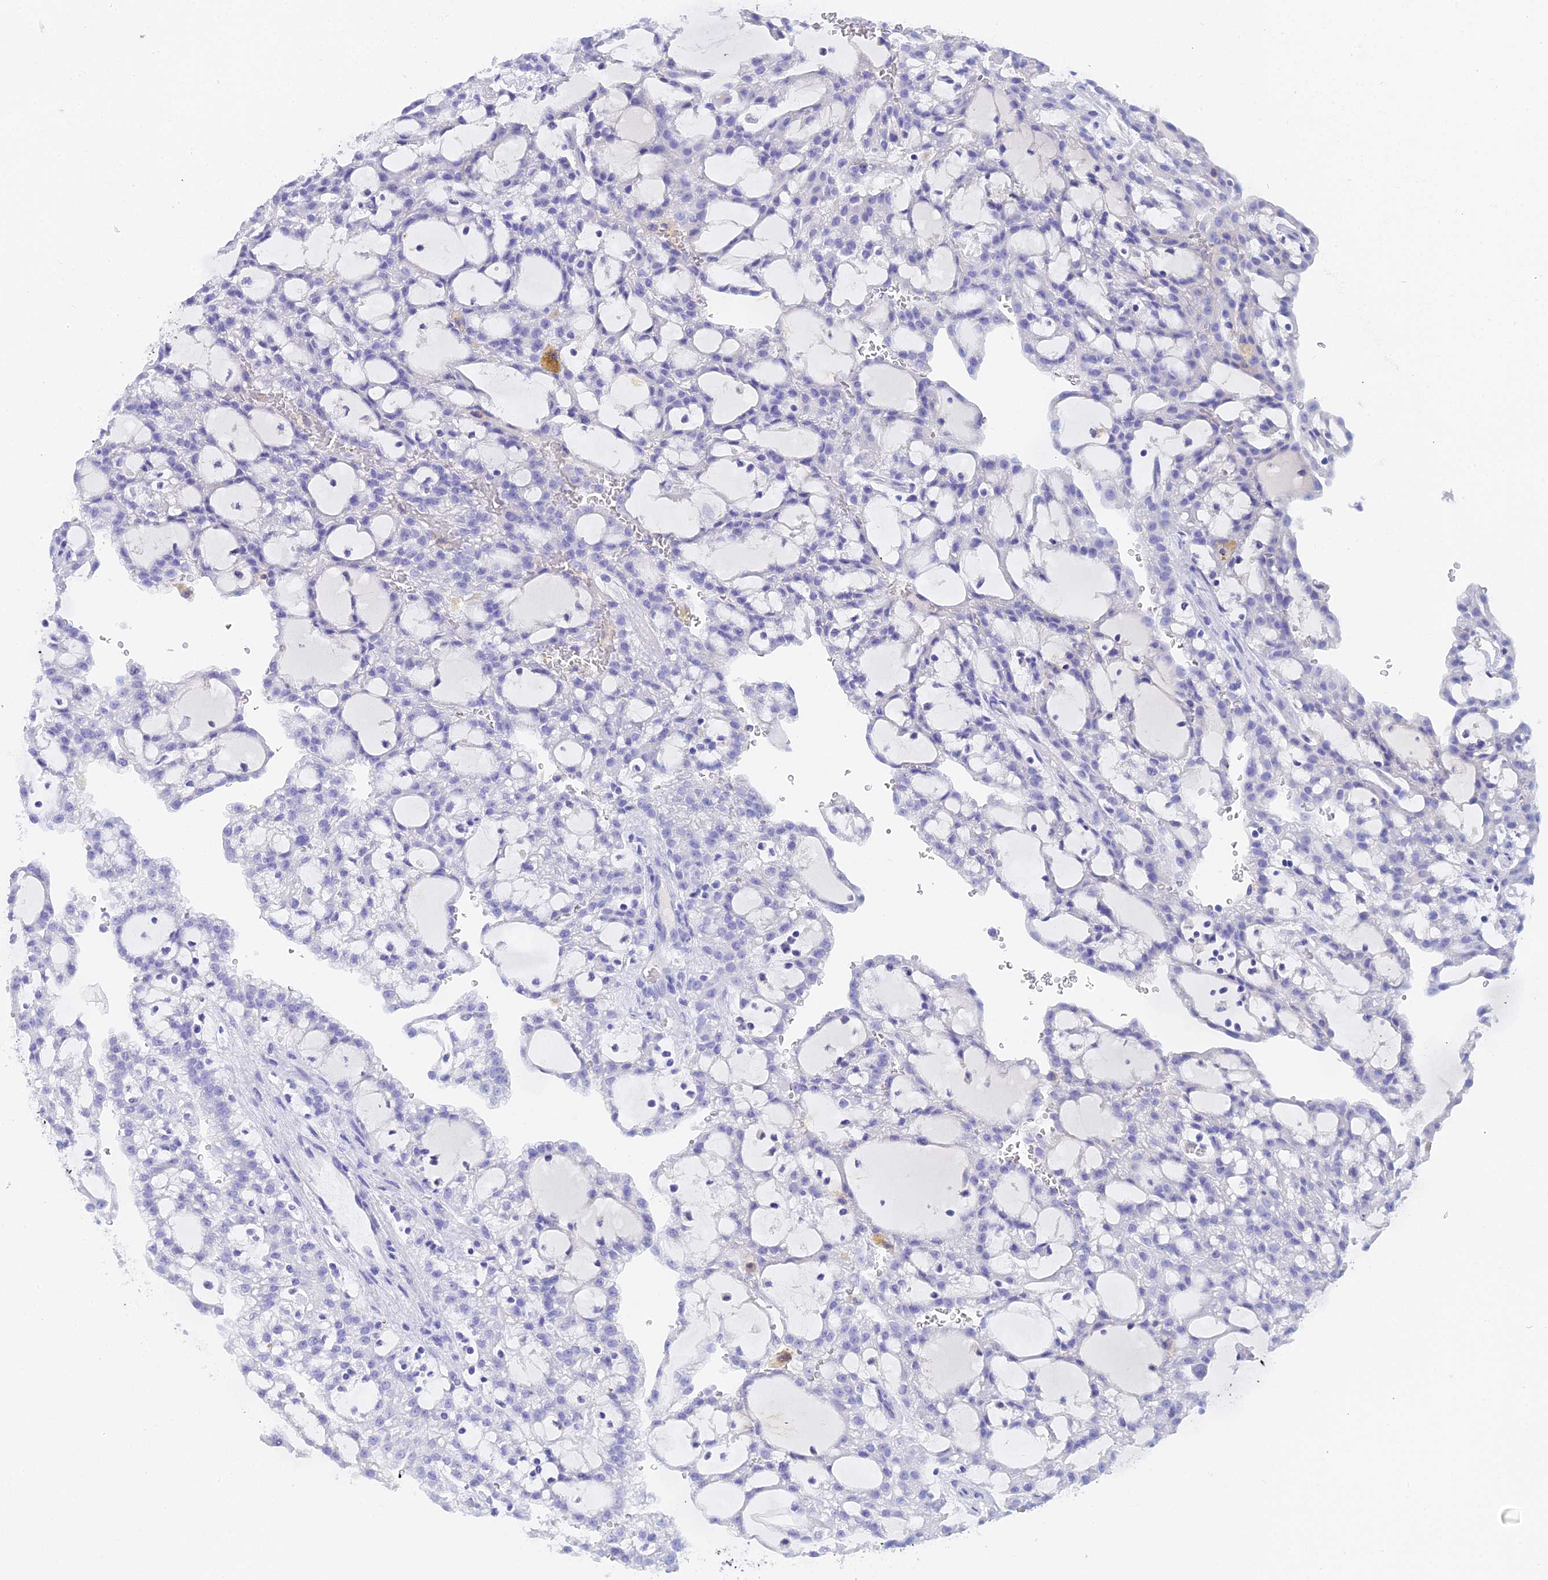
{"staining": {"intensity": "negative", "quantity": "none", "location": "none"}, "tissue": "renal cancer", "cell_type": "Tumor cells", "image_type": "cancer", "snomed": [{"axis": "morphology", "description": "Adenocarcinoma, NOS"}, {"axis": "topography", "description": "Kidney"}], "caption": "Immunohistochemistry image of human renal adenocarcinoma stained for a protein (brown), which shows no expression in tumor cells. The staining is performed using DAB brown chromogen with nuclei counter-stained in using hematoxylin.", "gene": "REG1A", "patient": {"sex": "male", "age": 63}}